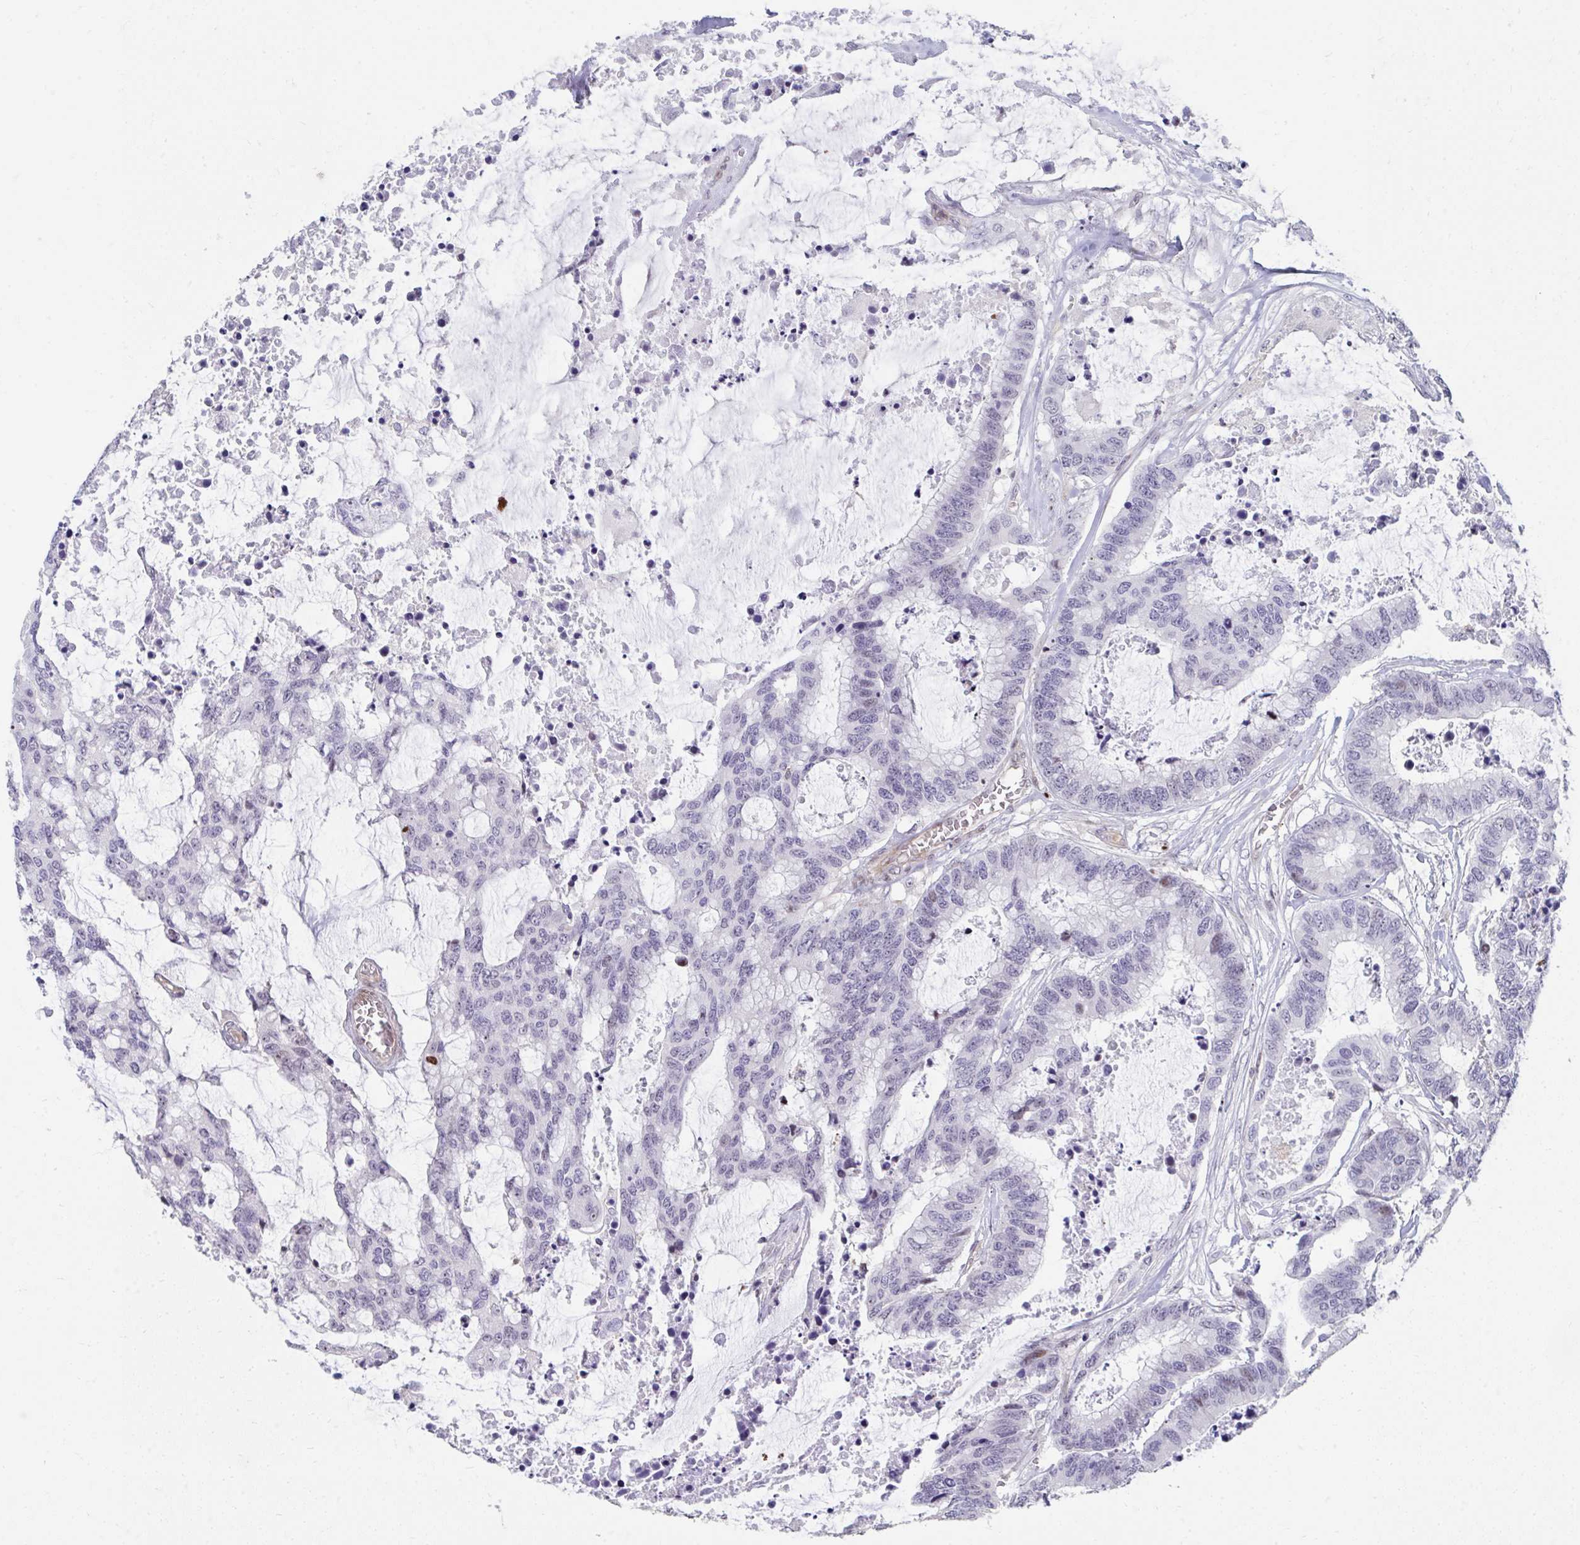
{"staining": {"intensity": "negative", "quantity": "none", "location": "none"}, "tissue": "colorectal cancer", "cell_type": "Tumor cells", "image_type": "cancer", "snomed": [{"axis": "morphology", "description": "Adenocarcinoma, NOS"}, {"axis": "topography", "description": "Rectum"}], "caption": "Micrograph shows no significant protein expression in tumor cells of colorectal adenocarcinoma.", "gene": "FOXN3", "patient": {"sex": "female", "age": 59}}